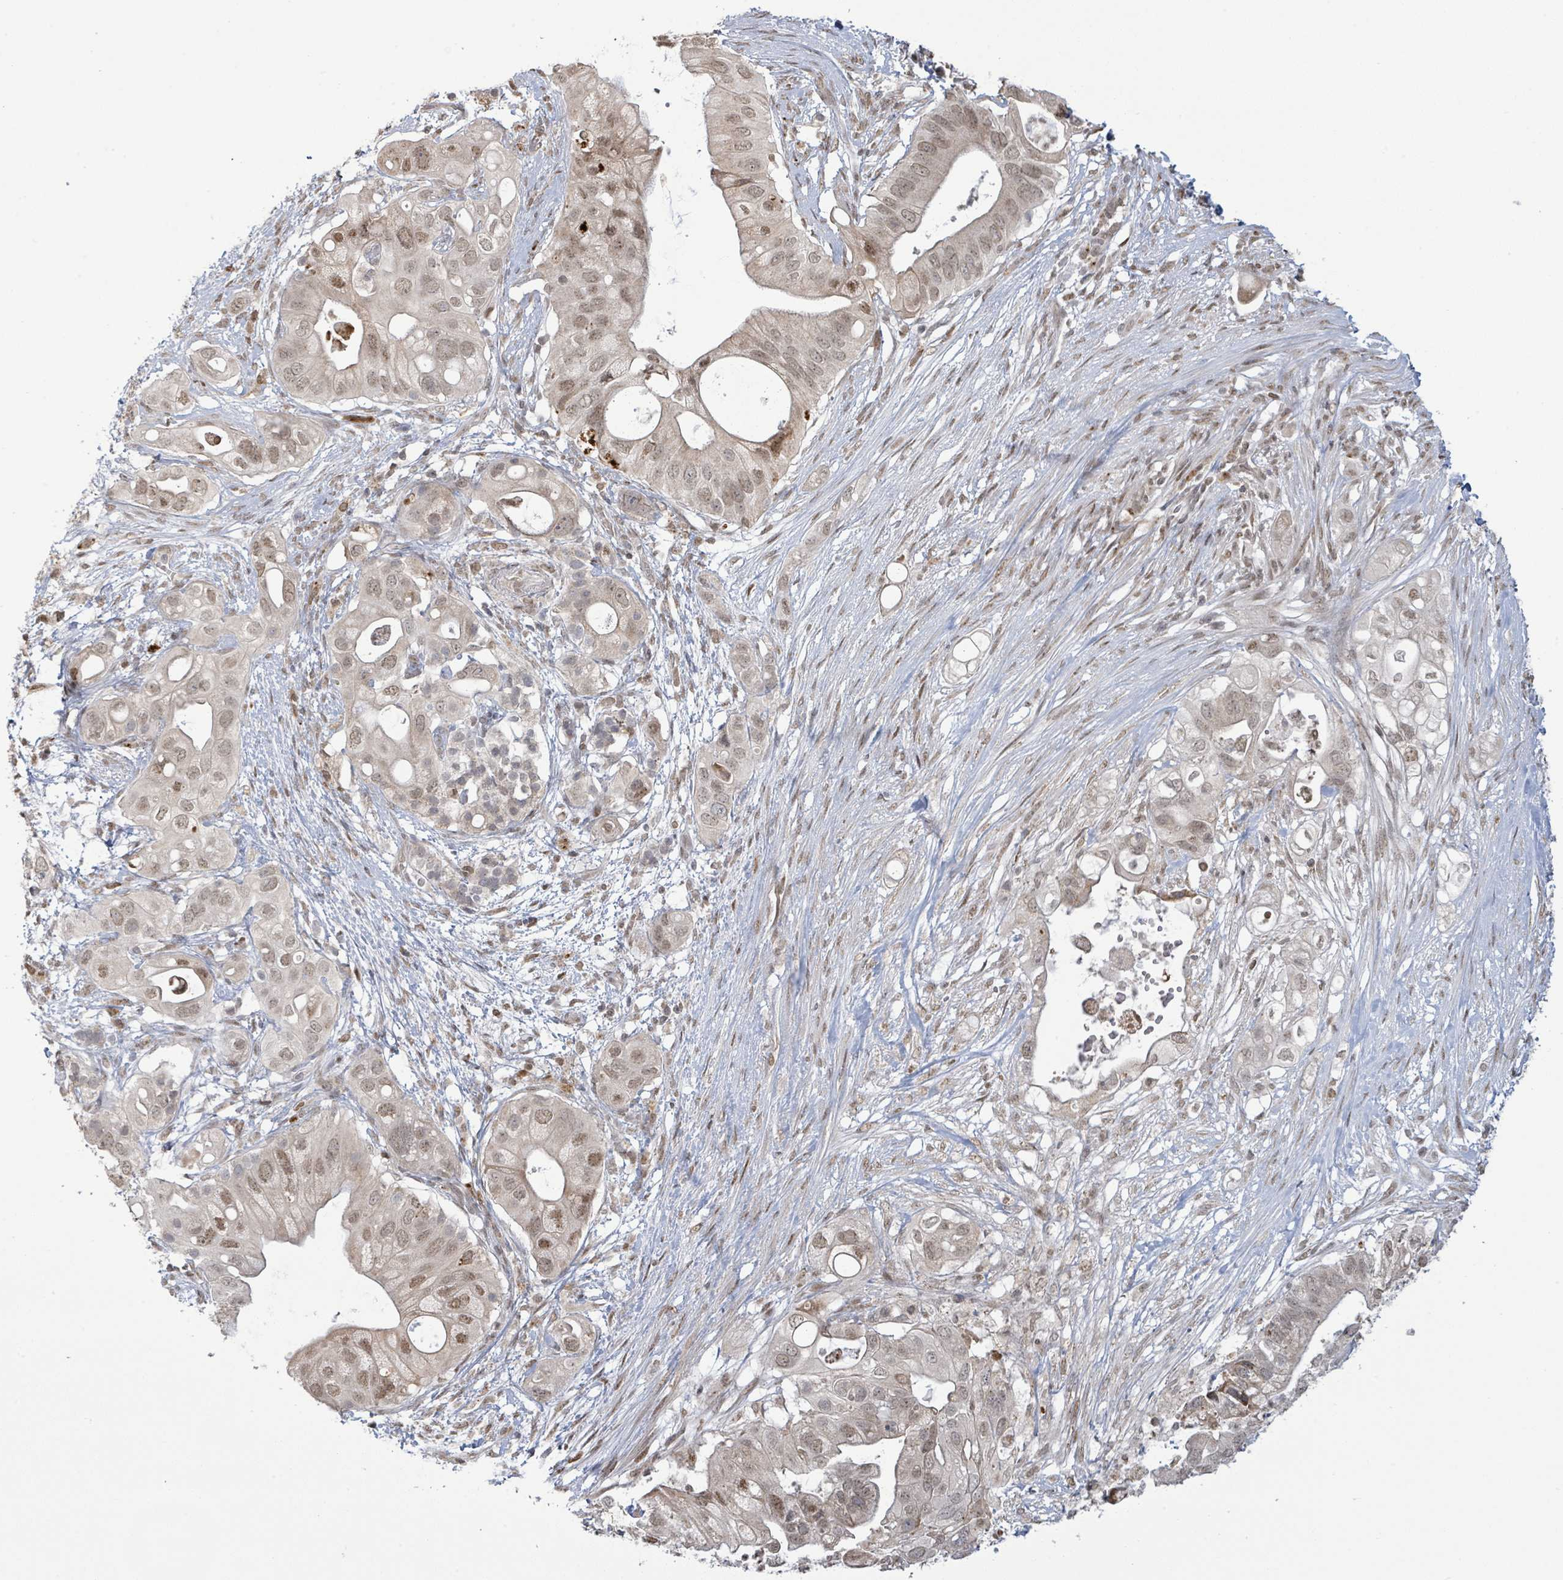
{"staining": {"intensity": "weak", "quantity": ">75%", "location": "nuclear"}, "tissue": "pancreatic cancer", "cell_type": "Tumor cells", "image_type": "cancer", "snomed": [{"axis": "morphology", "description": "Adenocarcinoma, NOS"}, {"axis": "topography", "description": "Pancreas"}], "caption": "A brown stain shows weak nuclear staining of a protein in human pancreatic cancer tumor cells.", "gene": "SBF2", "patient": {"sex": "female", "age": 72}}